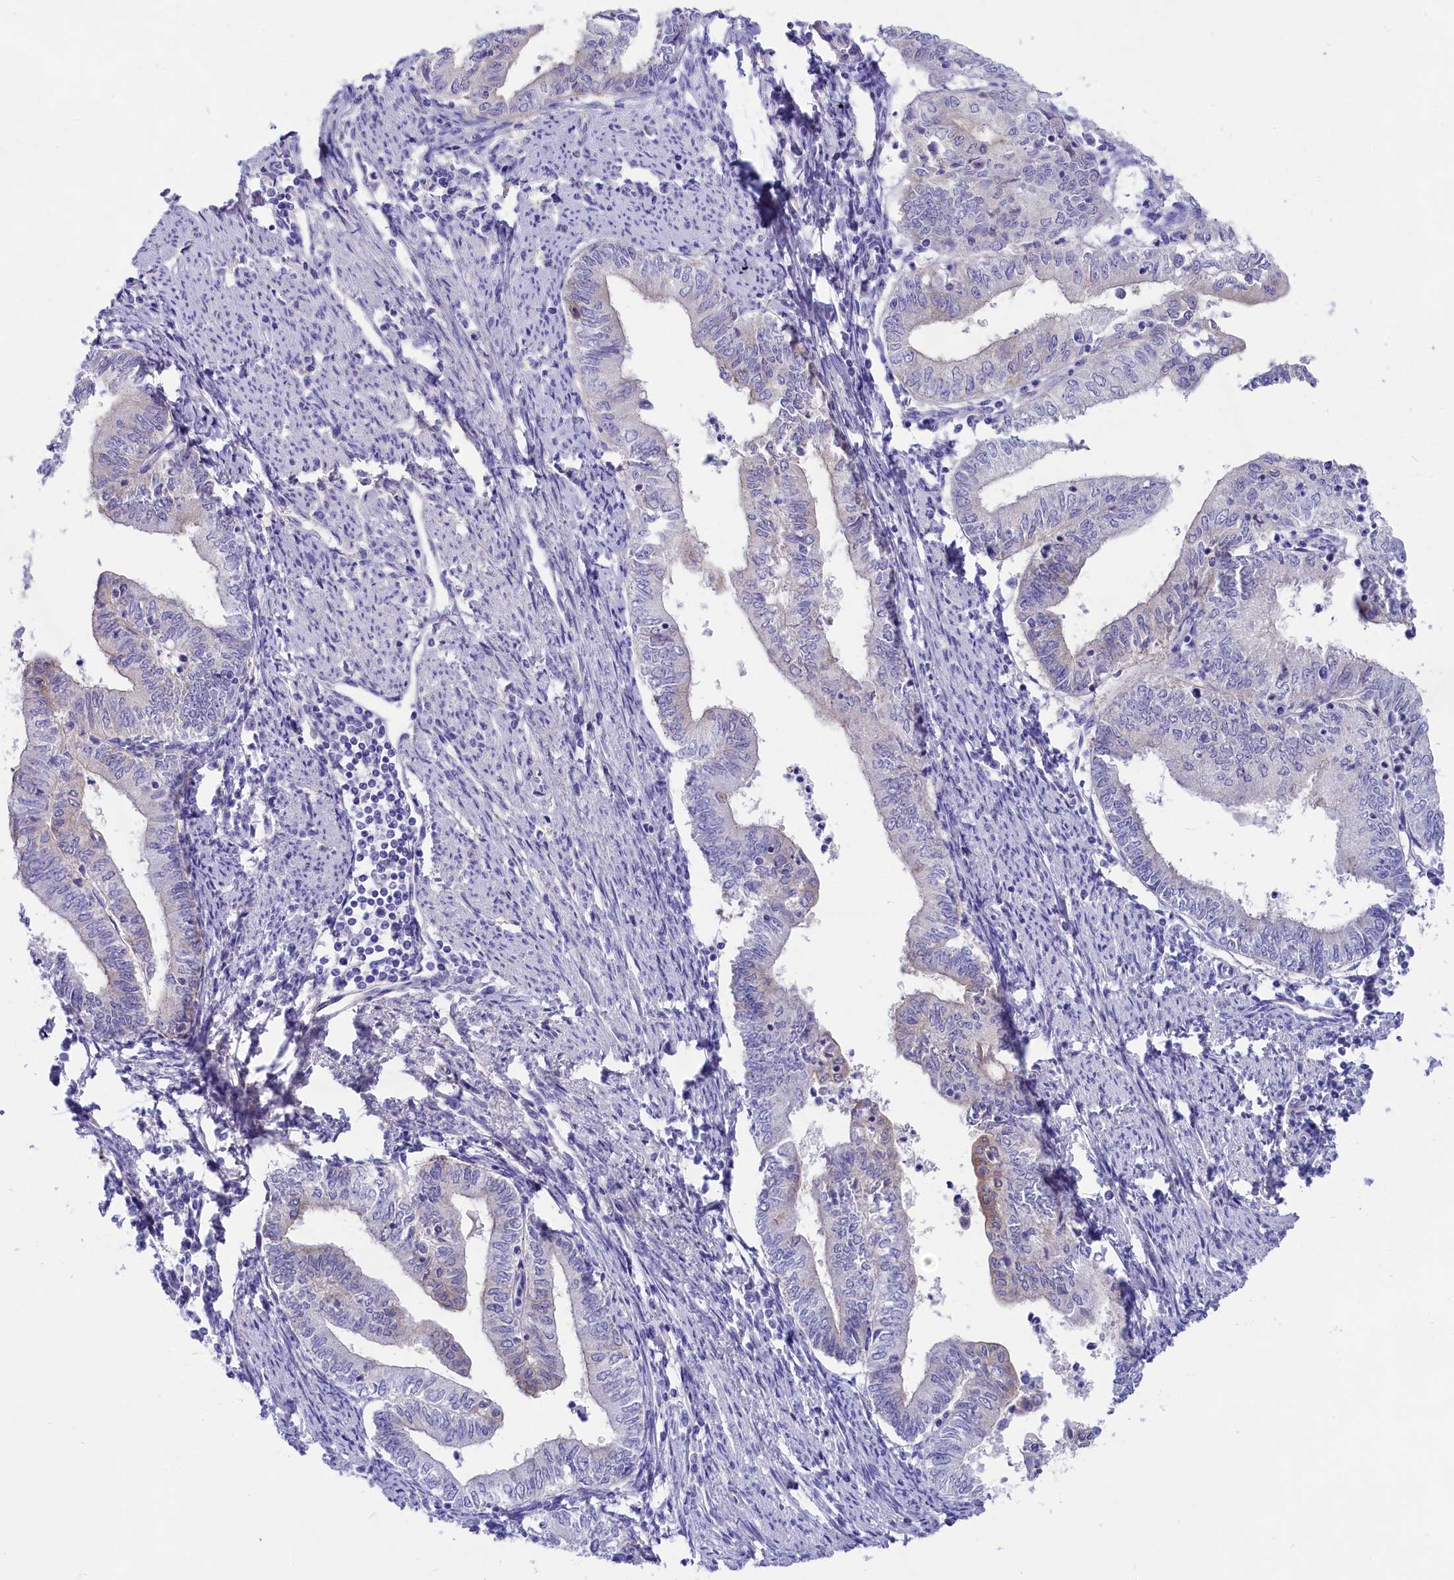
{"staining": {"intensity": "negative", "quantity": "none", "location": "none"}, "tissue": "endometrial cancer", "cell_type": "Tumor cells", "image_type": "cancer", "snomed": [{"axis": "morphology", "description": "Adenocarcinoma, NOS"}, {"axis": "topography", "description": "Endometrium"}], "caption": "IHC of human endometrial adenocarcinoma reveals no positivity in tumor cells.", "gene": "PPP1R13L", "patient": {"sex": "female", "age": 66}}